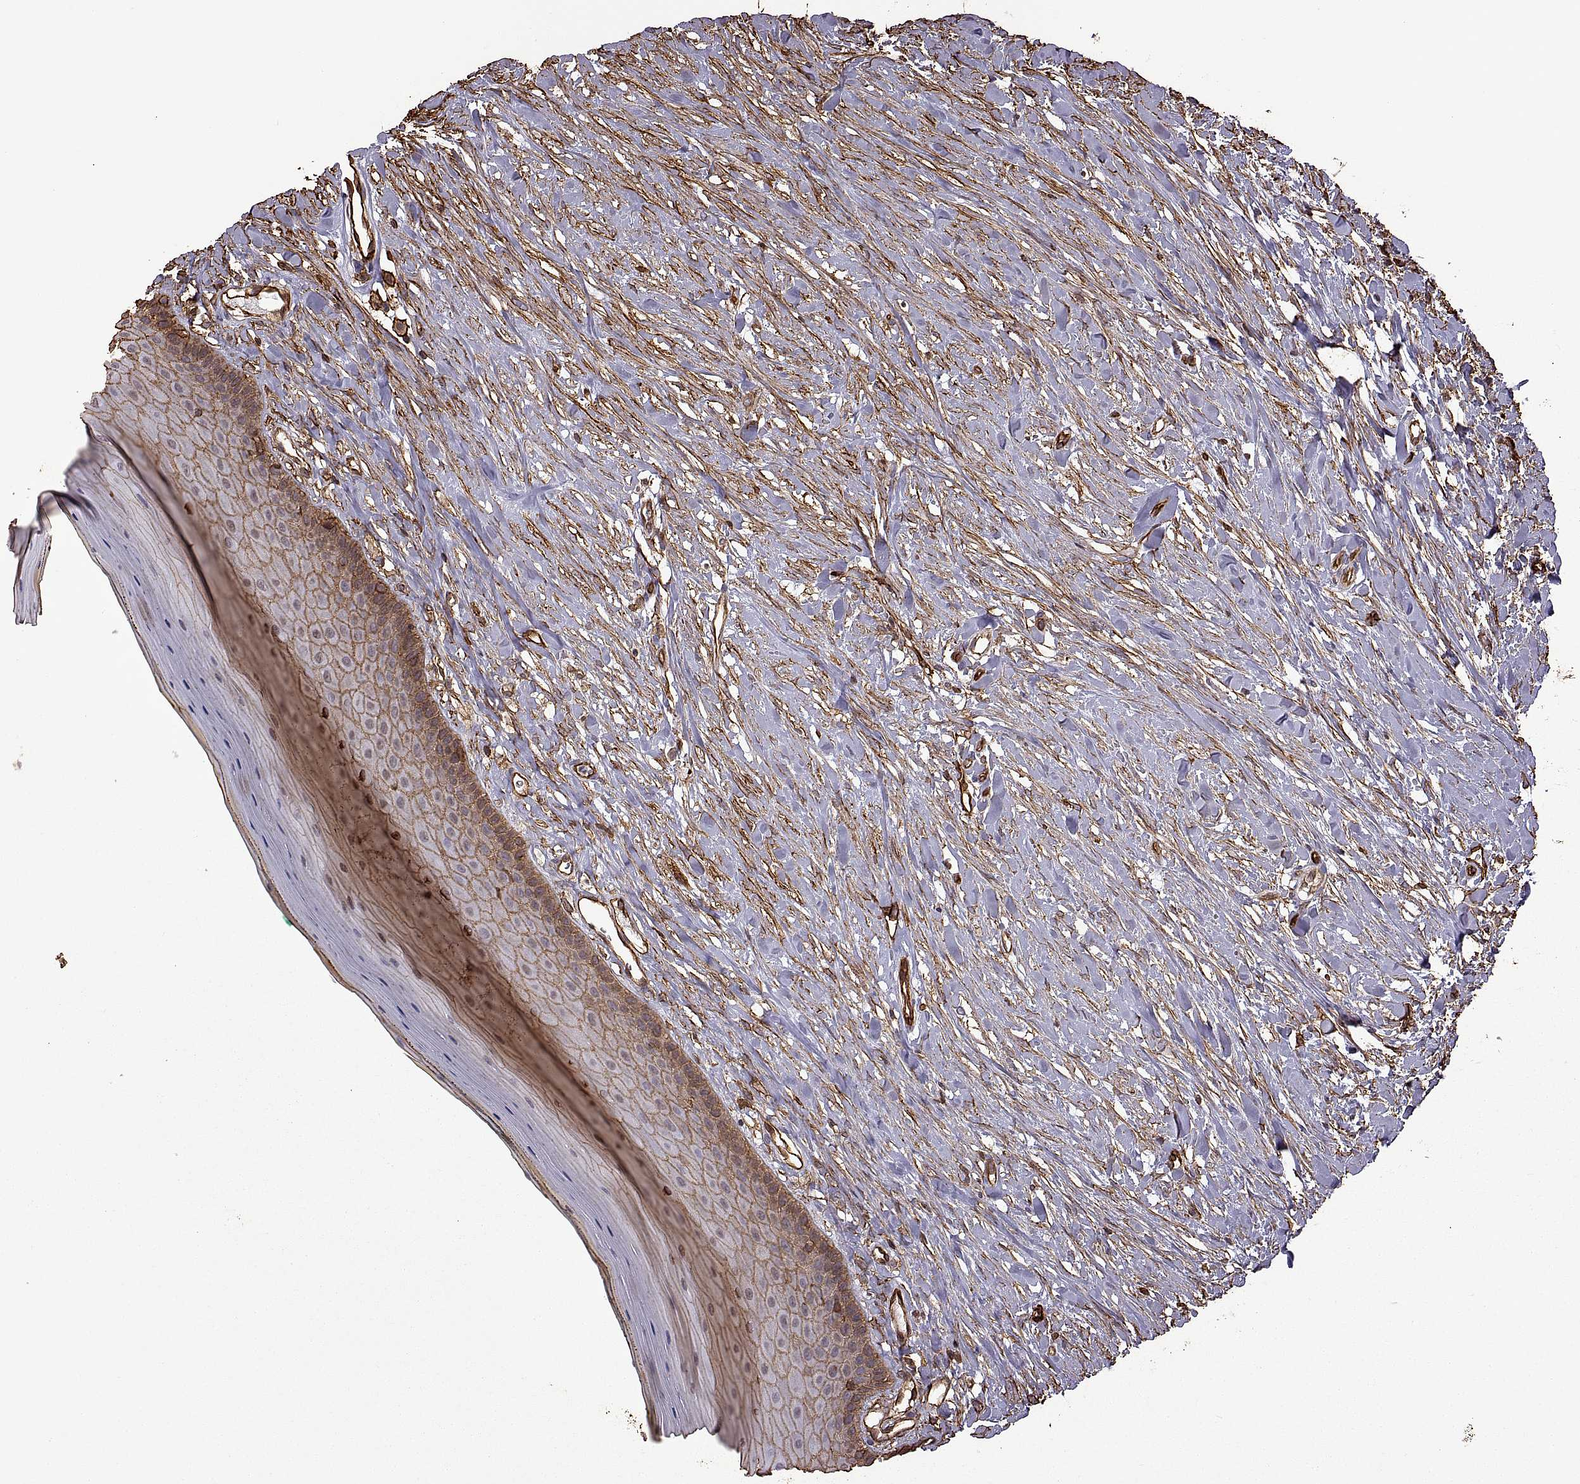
{"staining": {"intensity": "moderate", "quantity": "25%-75%", "location": "cytoplasmic/membranous"}, "tissue": "oral mucosa", "cell_type": "Squamous epithelial cells", "image_type": "normal", "snomed": [{"axis": "morphology", "description": "Normal tissue, NOS"}, {"axis": "topography", "description": "Oral tissue"}], "caption": "High-power microscopy captured an immunohistochemistry histopathology image of benign oral mucosa, revealing moderate cytoplasmic/membranous expression in about 25%-75% of squamous epithelial cells.", "gene": "S100A10", "patient": {"sex": "female", "age": 43}}